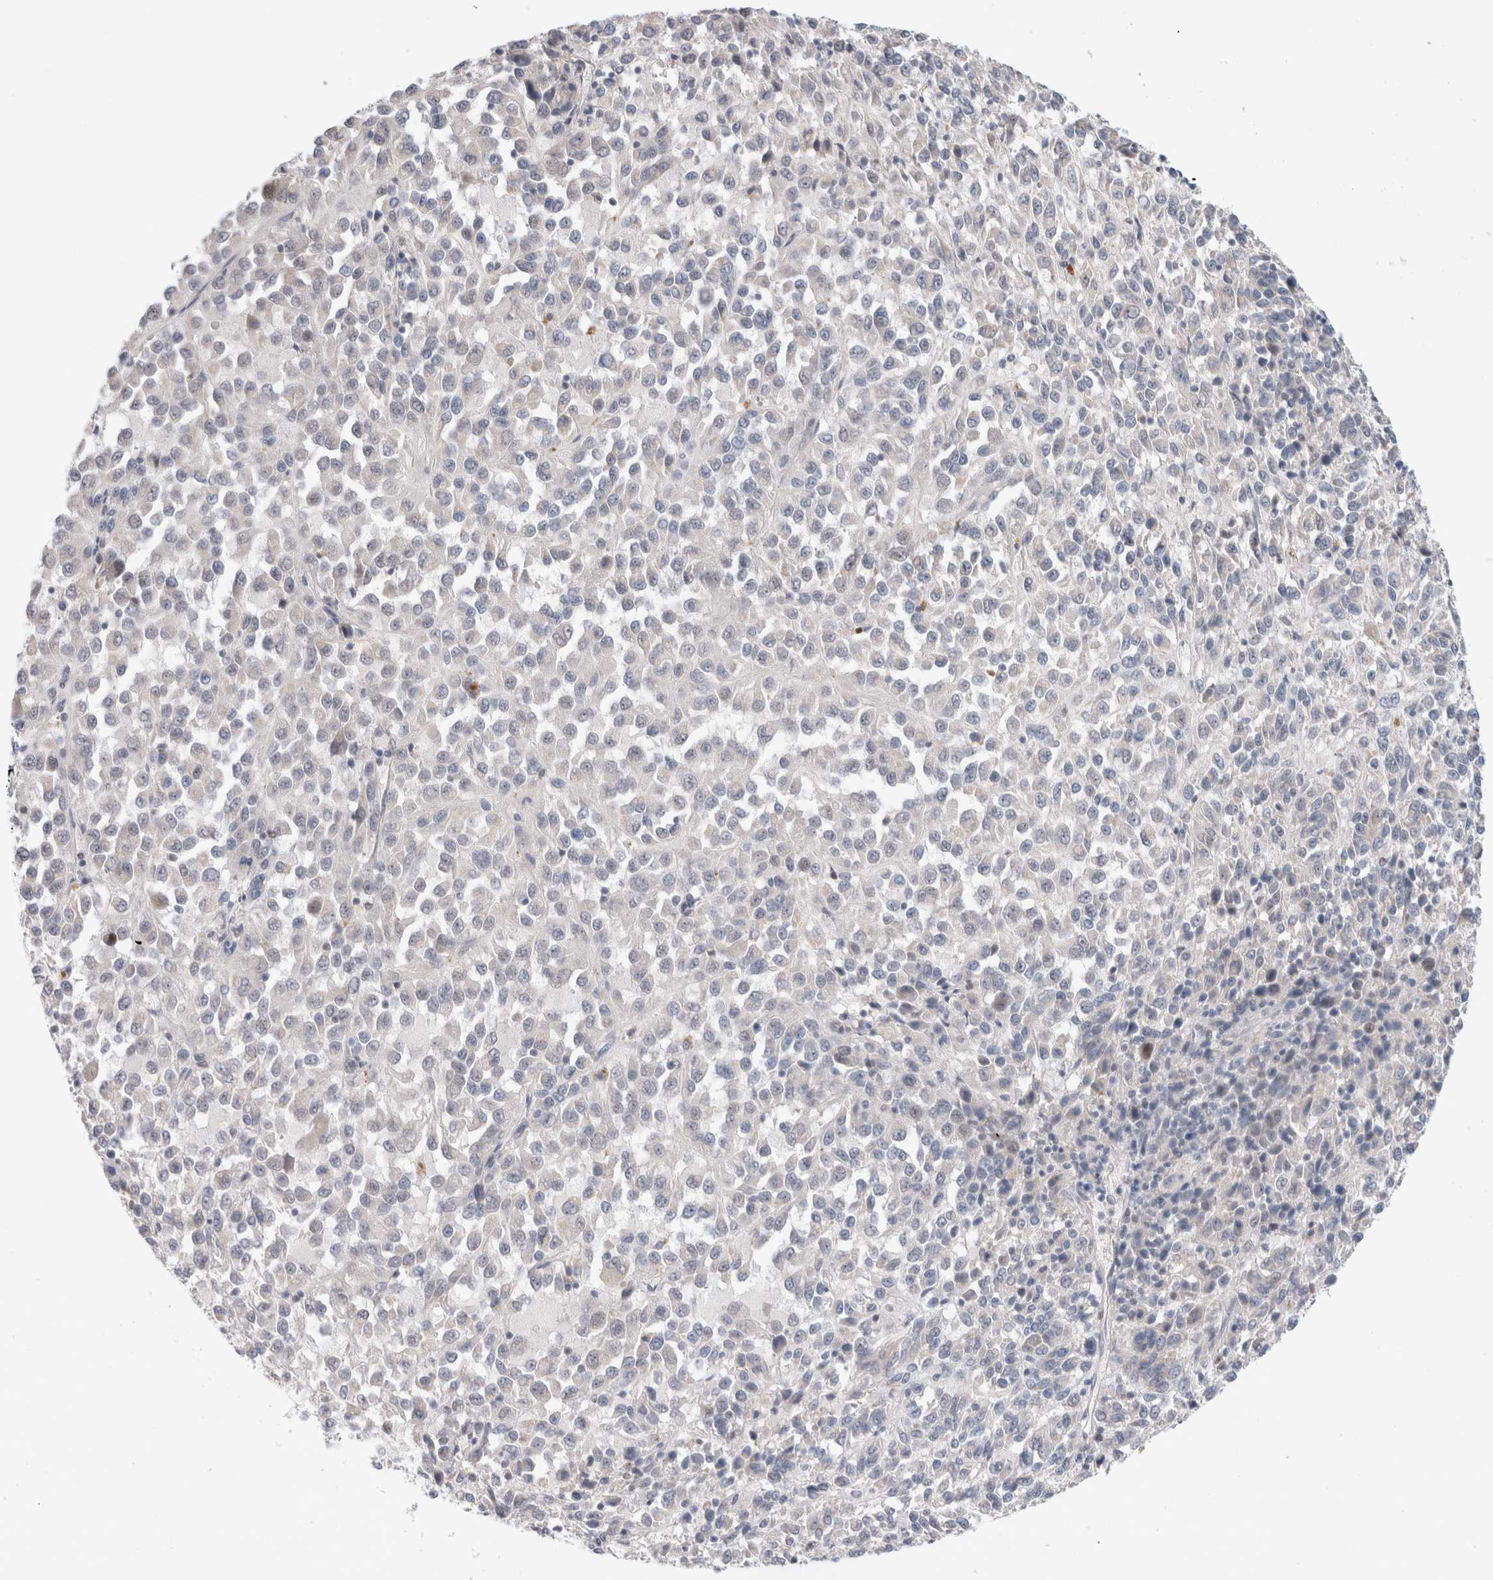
{"staining": {"intensity": "negative", "quantity": "none", "location": "none"}, "tissue": "melanoma", "cell_type": "Tumor cells", "image_type": "cancer", "snomed": [{"axis": "morphology", "description": "Malignant melanoma, Metastatic site"}, {"axis": "topography", "description": "Lung"}], "caption": "Immunohistochemistry (IHC) photomicrograph of human malignant melanoma (metastatic site) stained for a protein (brown), which shows no staining in tumor cells.", "gene": "KNL1", "patient": {"sex": "male", "age": 64}}